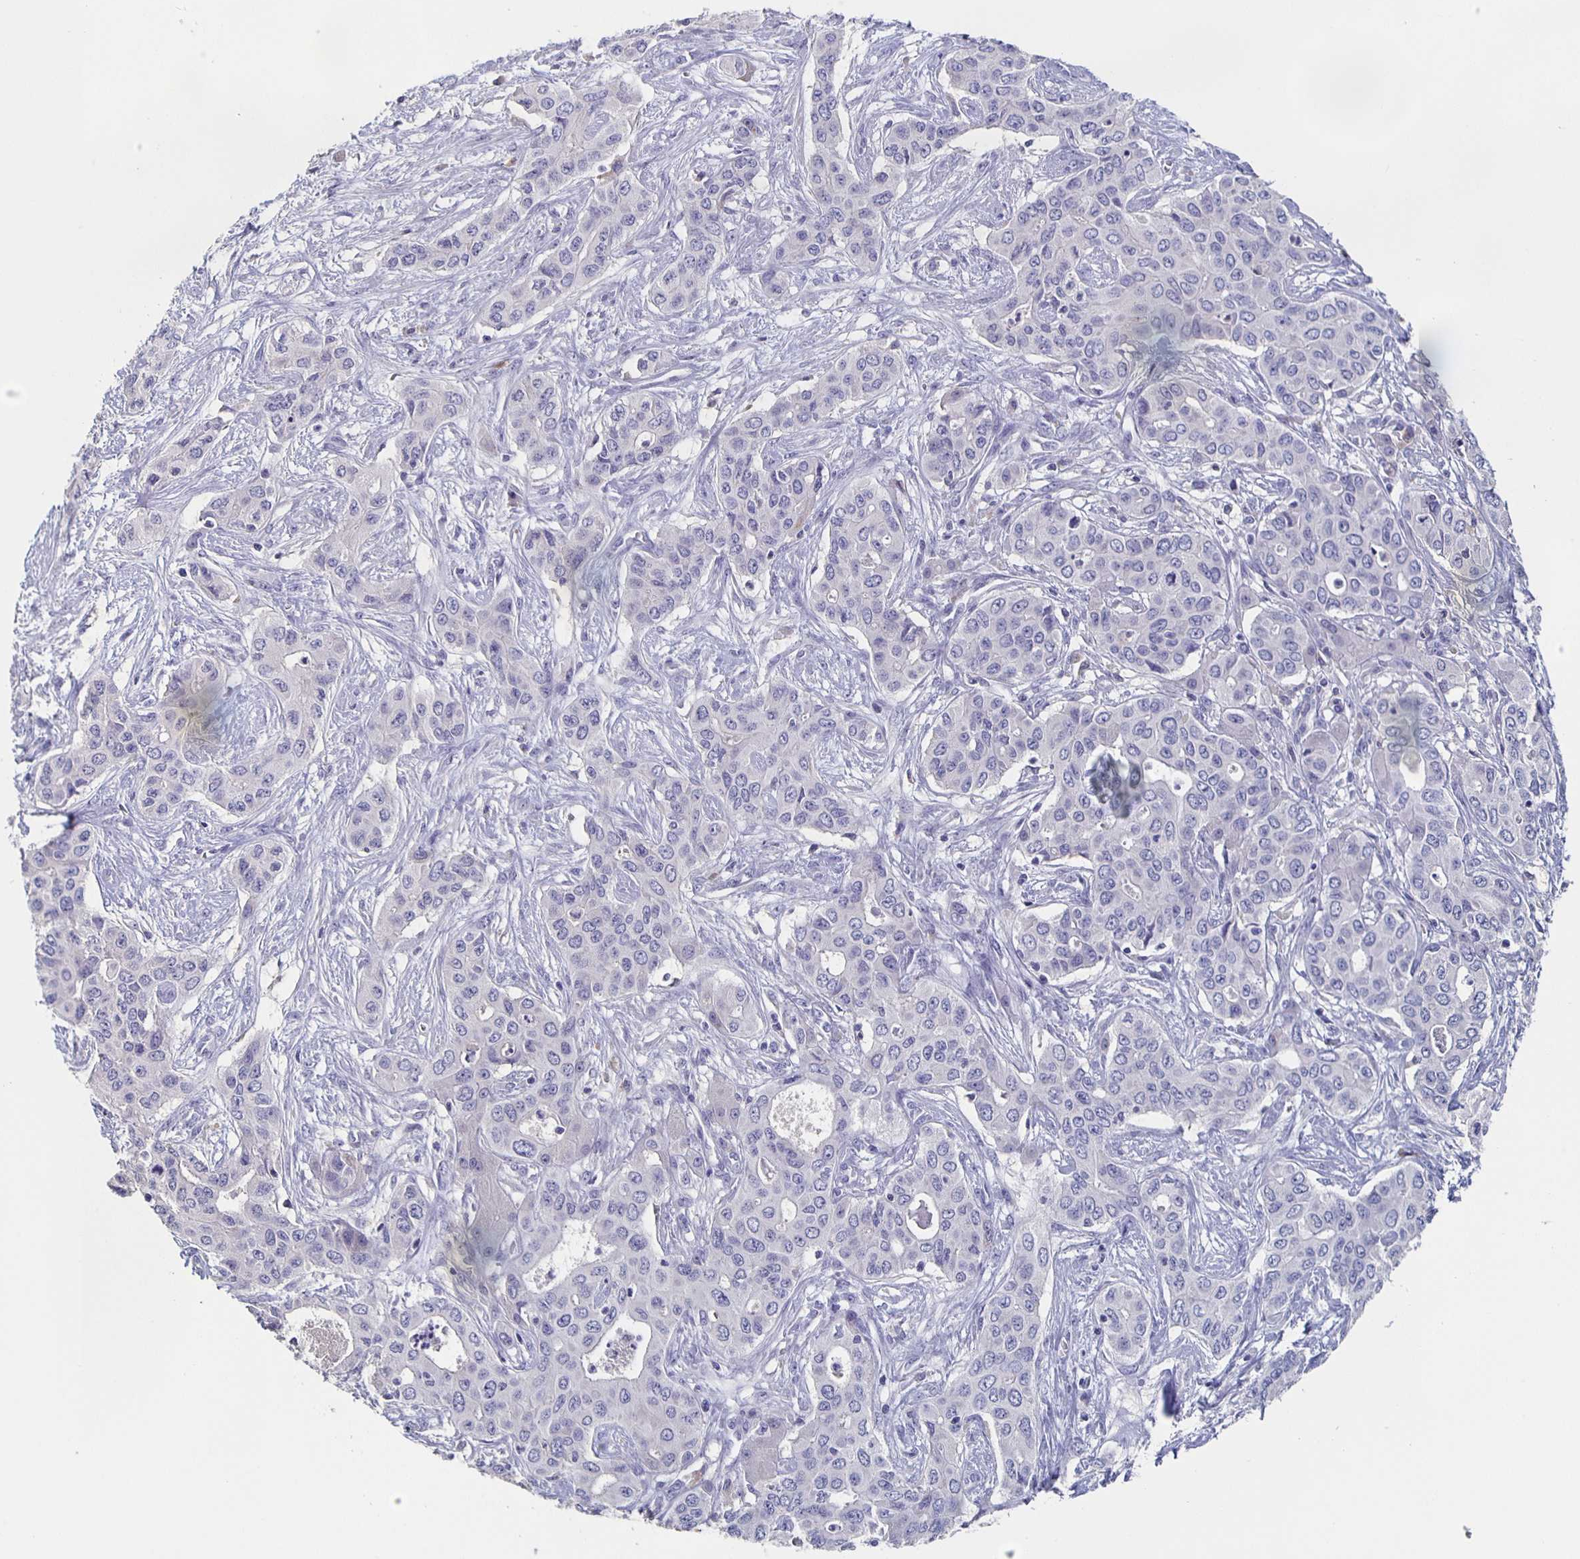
{"staining": {"intensity": "negative", "quantity": "none", "location": "none"}, "tissue": "liver cancer", "cell_type": "Tumor cells", "image_type": "cancer", "snomed": [{"axis": "morphology", "description": "Cholangiocarcinoma"}, {"axis": "topography", "description": "Liver"}], "caption": "The IHC micrograph has no significant expression in tumor cells of liver cancer (cholangiocarcinoma) tissue.", "gene": "CACNA2D2", "patient": {"sex": "female", "age": 65}}